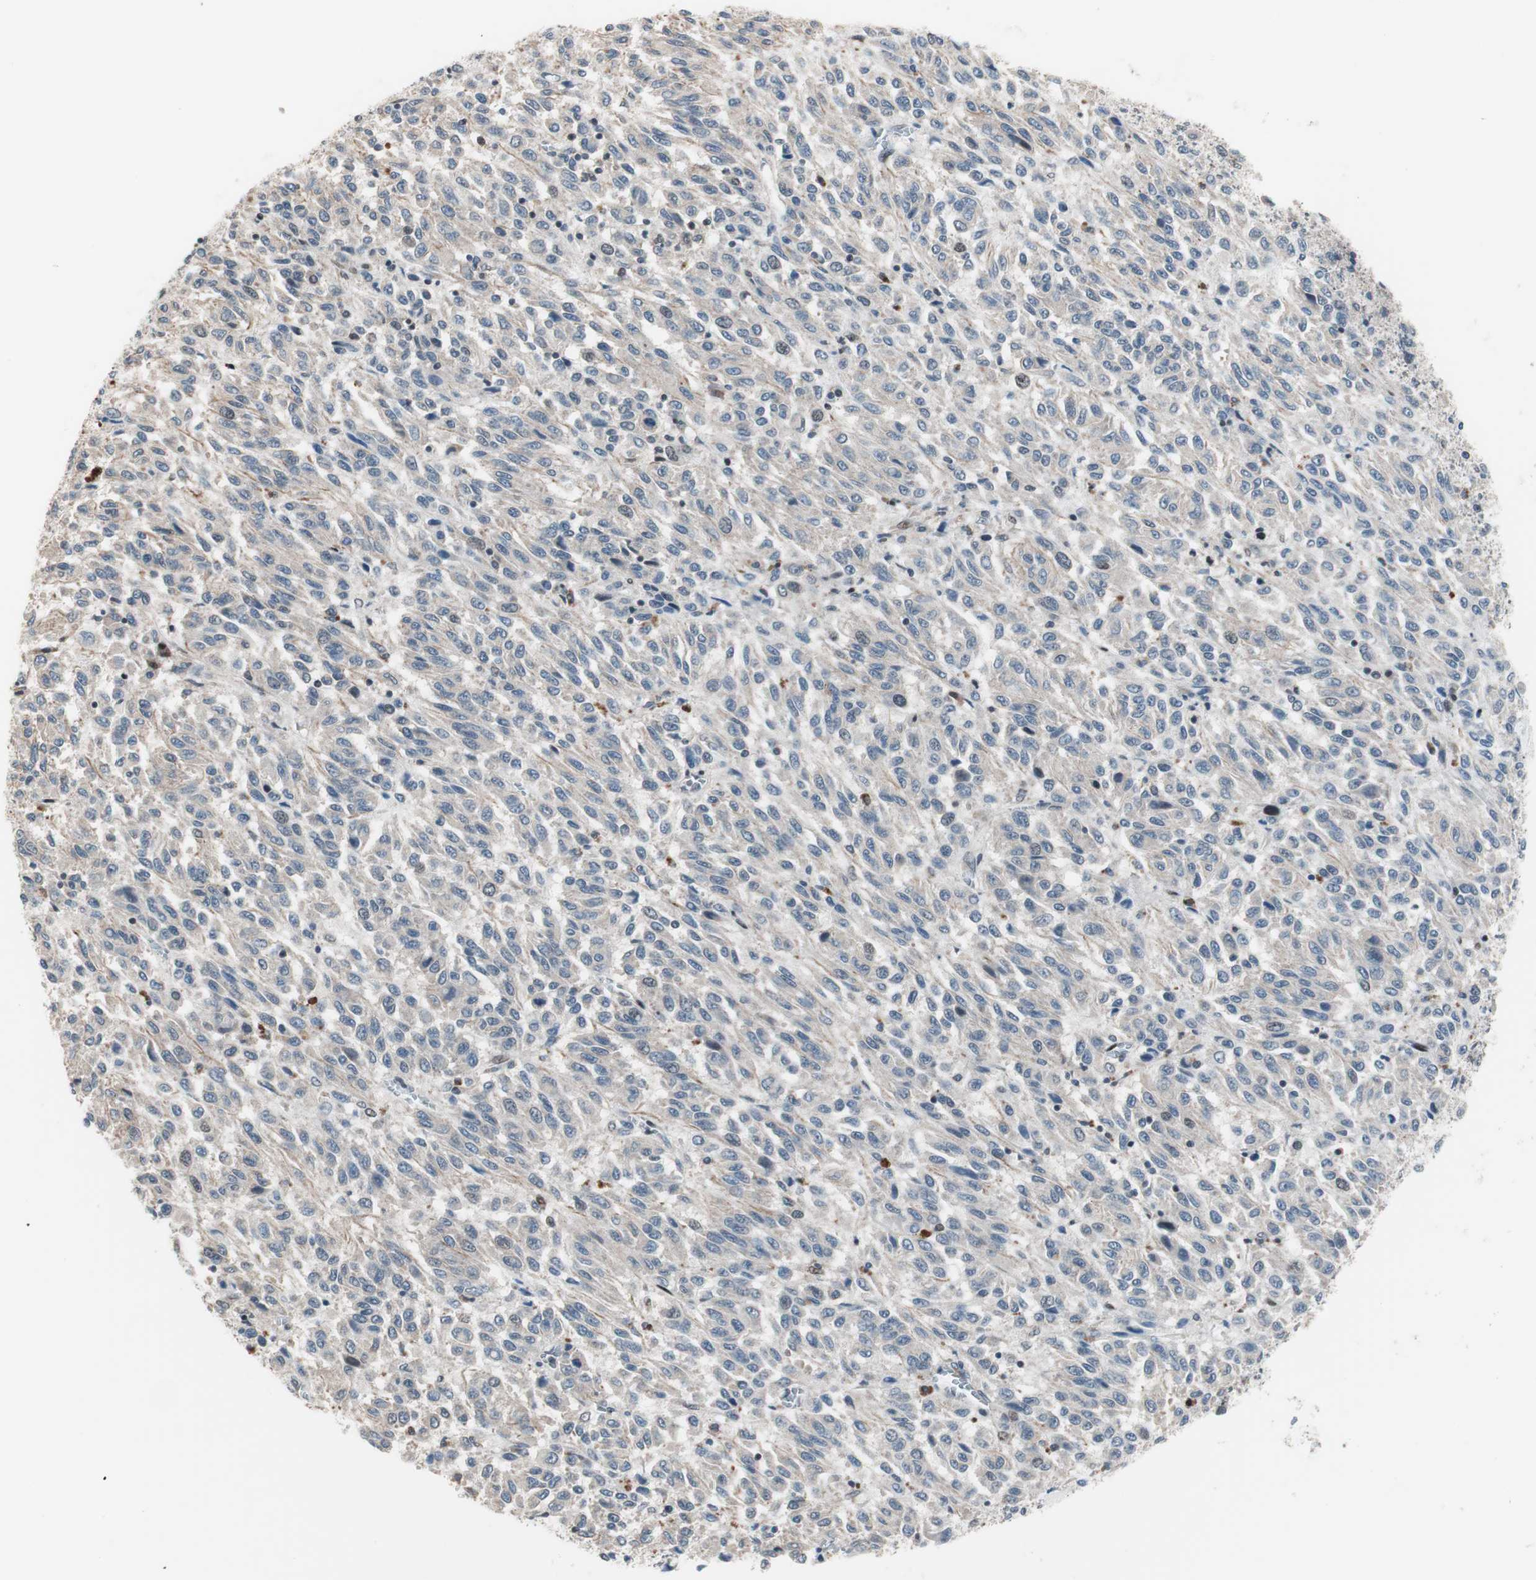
{"staining": {"intensity": "negative", "quantity": "none", "location": "none"}, "tissue": "melanoma", "cell_type": "Tumor cells", "image_type": "cancer", "snomed": [{"axis": "morphology", "description": "Malignant melanoma, Metastatic site"}, {"axis": "topography", "description": "Lung"}], "caption": "Immunohistochemical staining of human melanoma demonstrates no significant positivity in tumor cells. The staining was performed using DAB (3,3'-diaminobenzidine) to visualize the protein expression in brown, while the nuclei were stained in blue with hematoxylin (Magnification: 20x).", "gene": "POLH", "patient": {"sex": "male", "age": 64}}